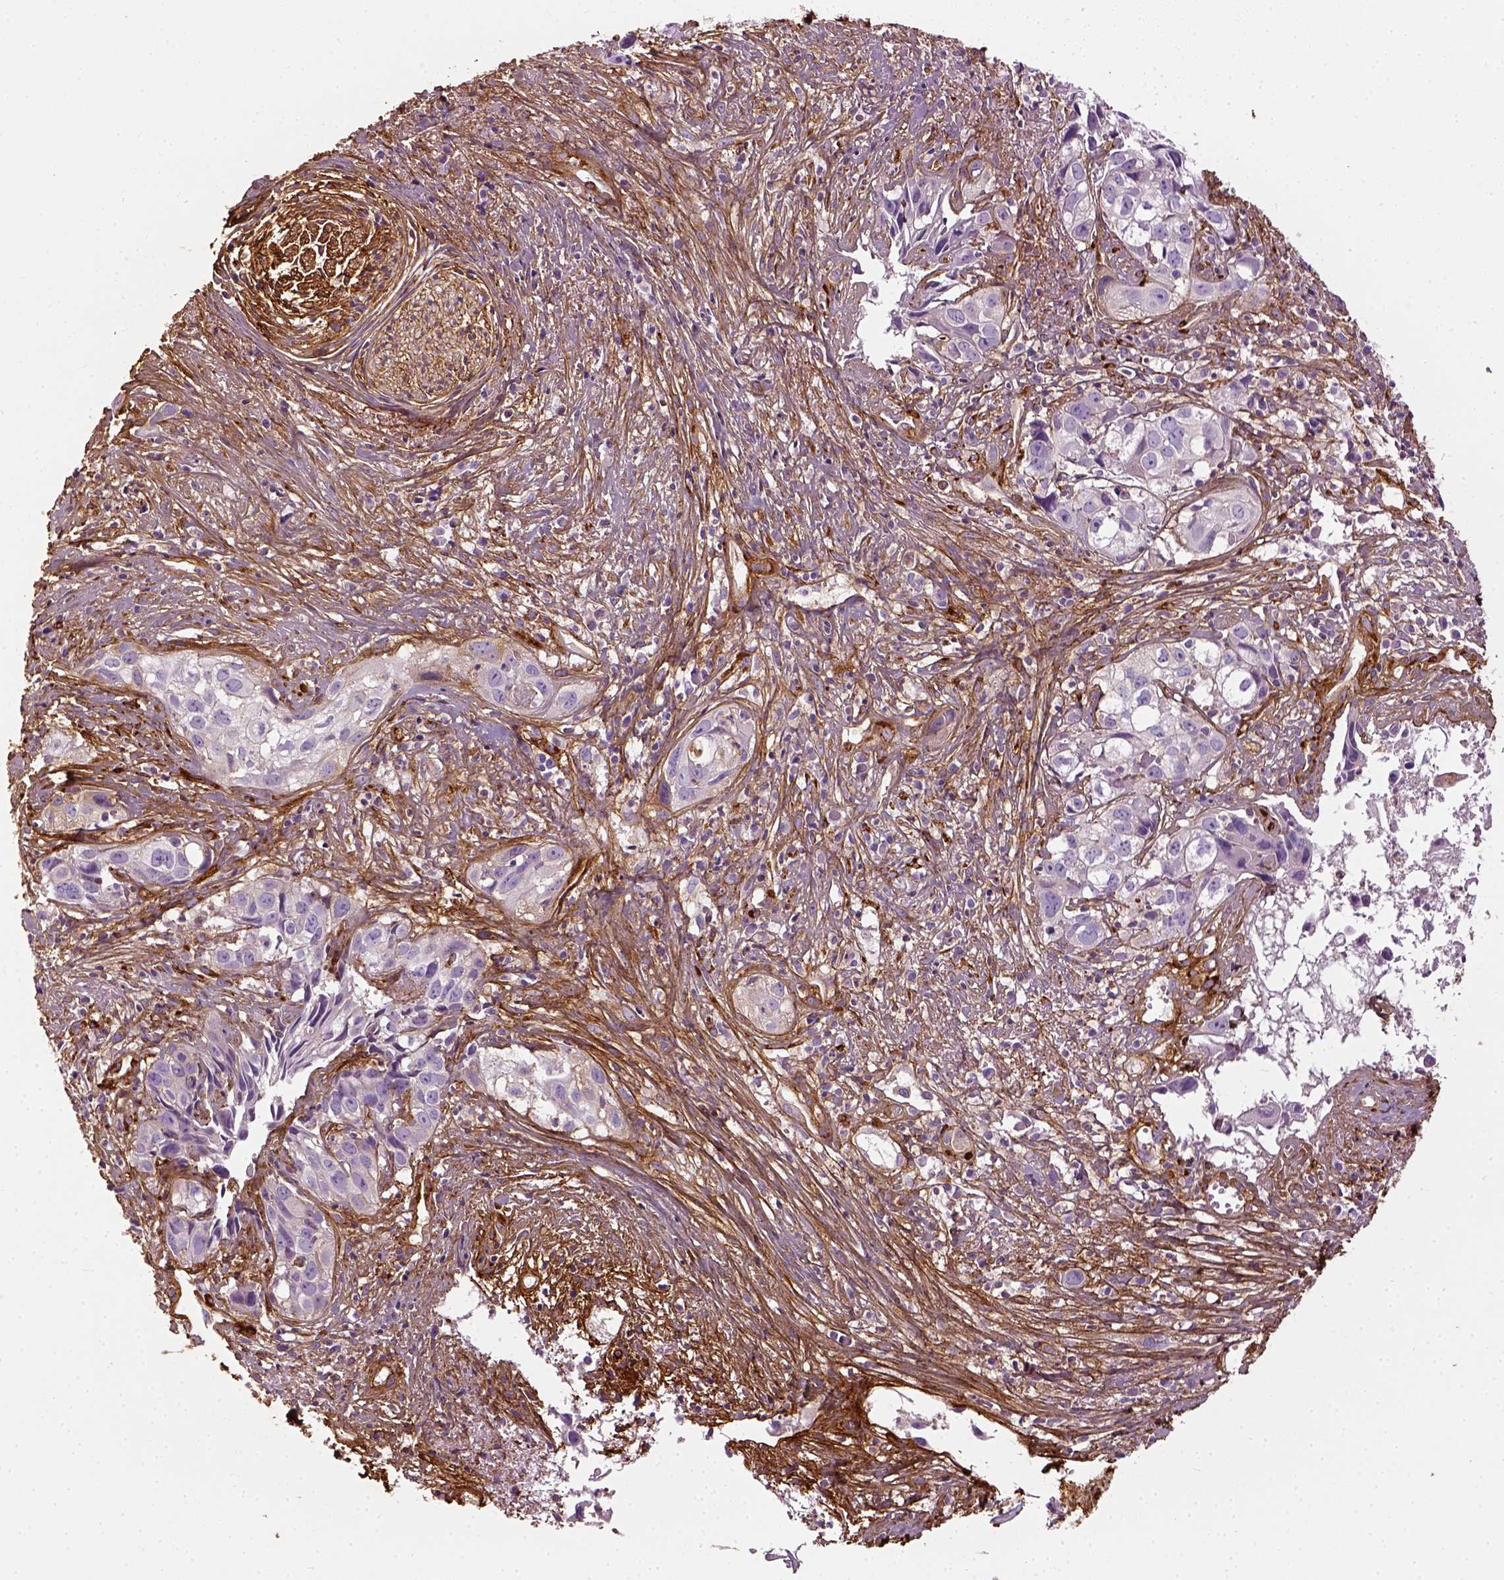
{"staining": {"intensity": "negative", "quantity": "none", "location": "none"}, "tissue": "cervical cancer", "cell_type": "Tumor cells", "image_type": "cancer", "snomed": [{"axis": "morphology", "description": "Squamous cell carcinoma, NOS"}, {"axis": "topography", "description": "Cervix"}], "caption": "This is a photomicrograph of immunohistochemistry (IHC) staining of cervical cancer, which shows no expression in tumor cells. Nuclei are stained in blue.", "gene": "COL6A2", "patient": {"sex": "female", "age": 53}}